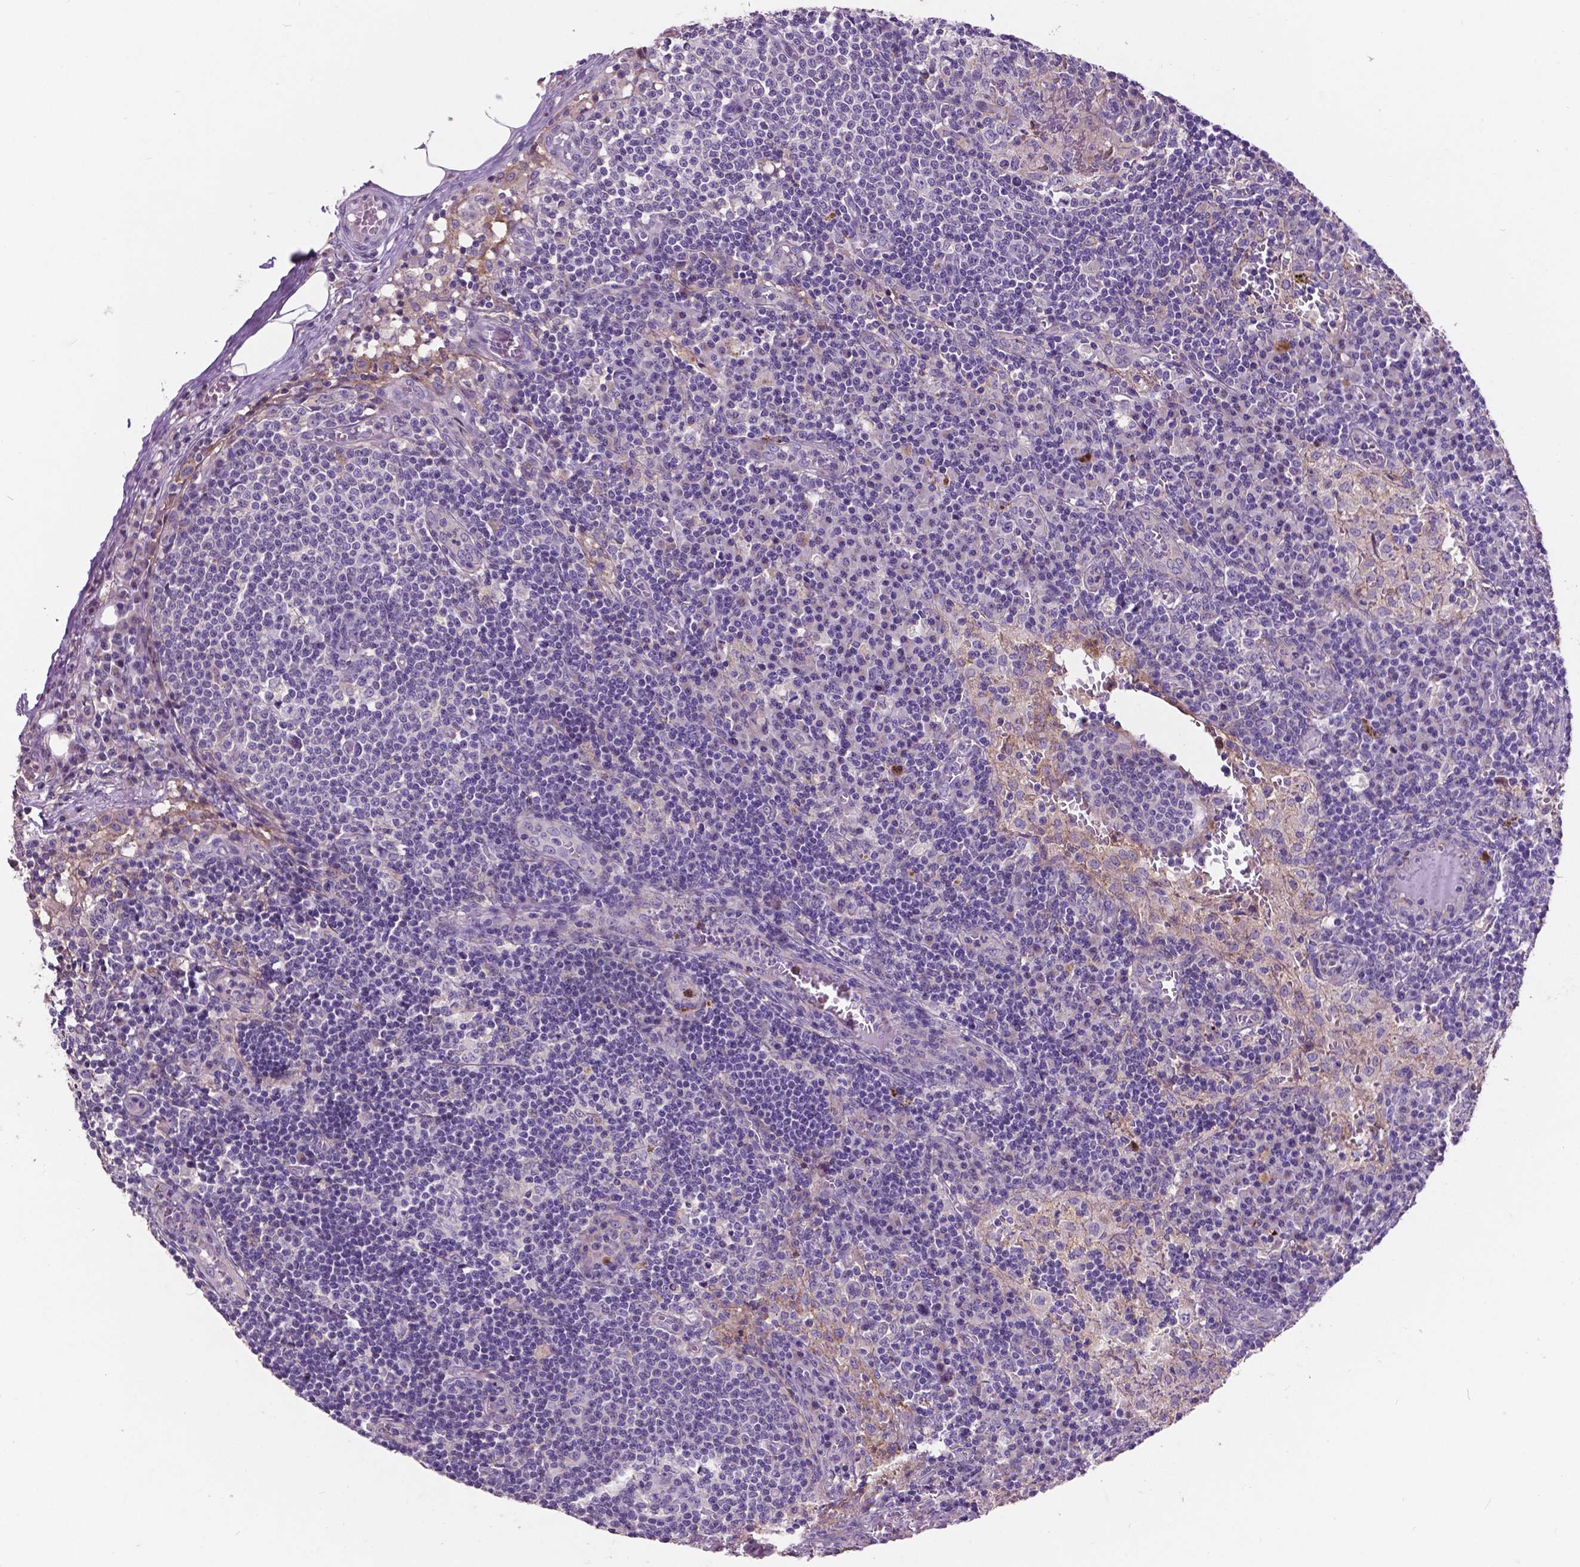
{"staining": {"intensity": "negative", "quantity": "none", "location": "none"}, "tissue": "lymph node", "cell_type": "Germinal center cells", "image_type": "normal", "snomed": [{"axis": "morphology", "description": "Normal tissue, NOS"}, {"axis": "topography", "description": "Lymph node"}], "caption": "The IHC photomicrograph has no significant staining in germinal center cells of lymph node. (DAB (3,3'-diaminobenzidine) immunohistochemistry (IHC), high magnification).", "gene": "PLSCR1", "patient": {"sex": "male", "age": 62}}